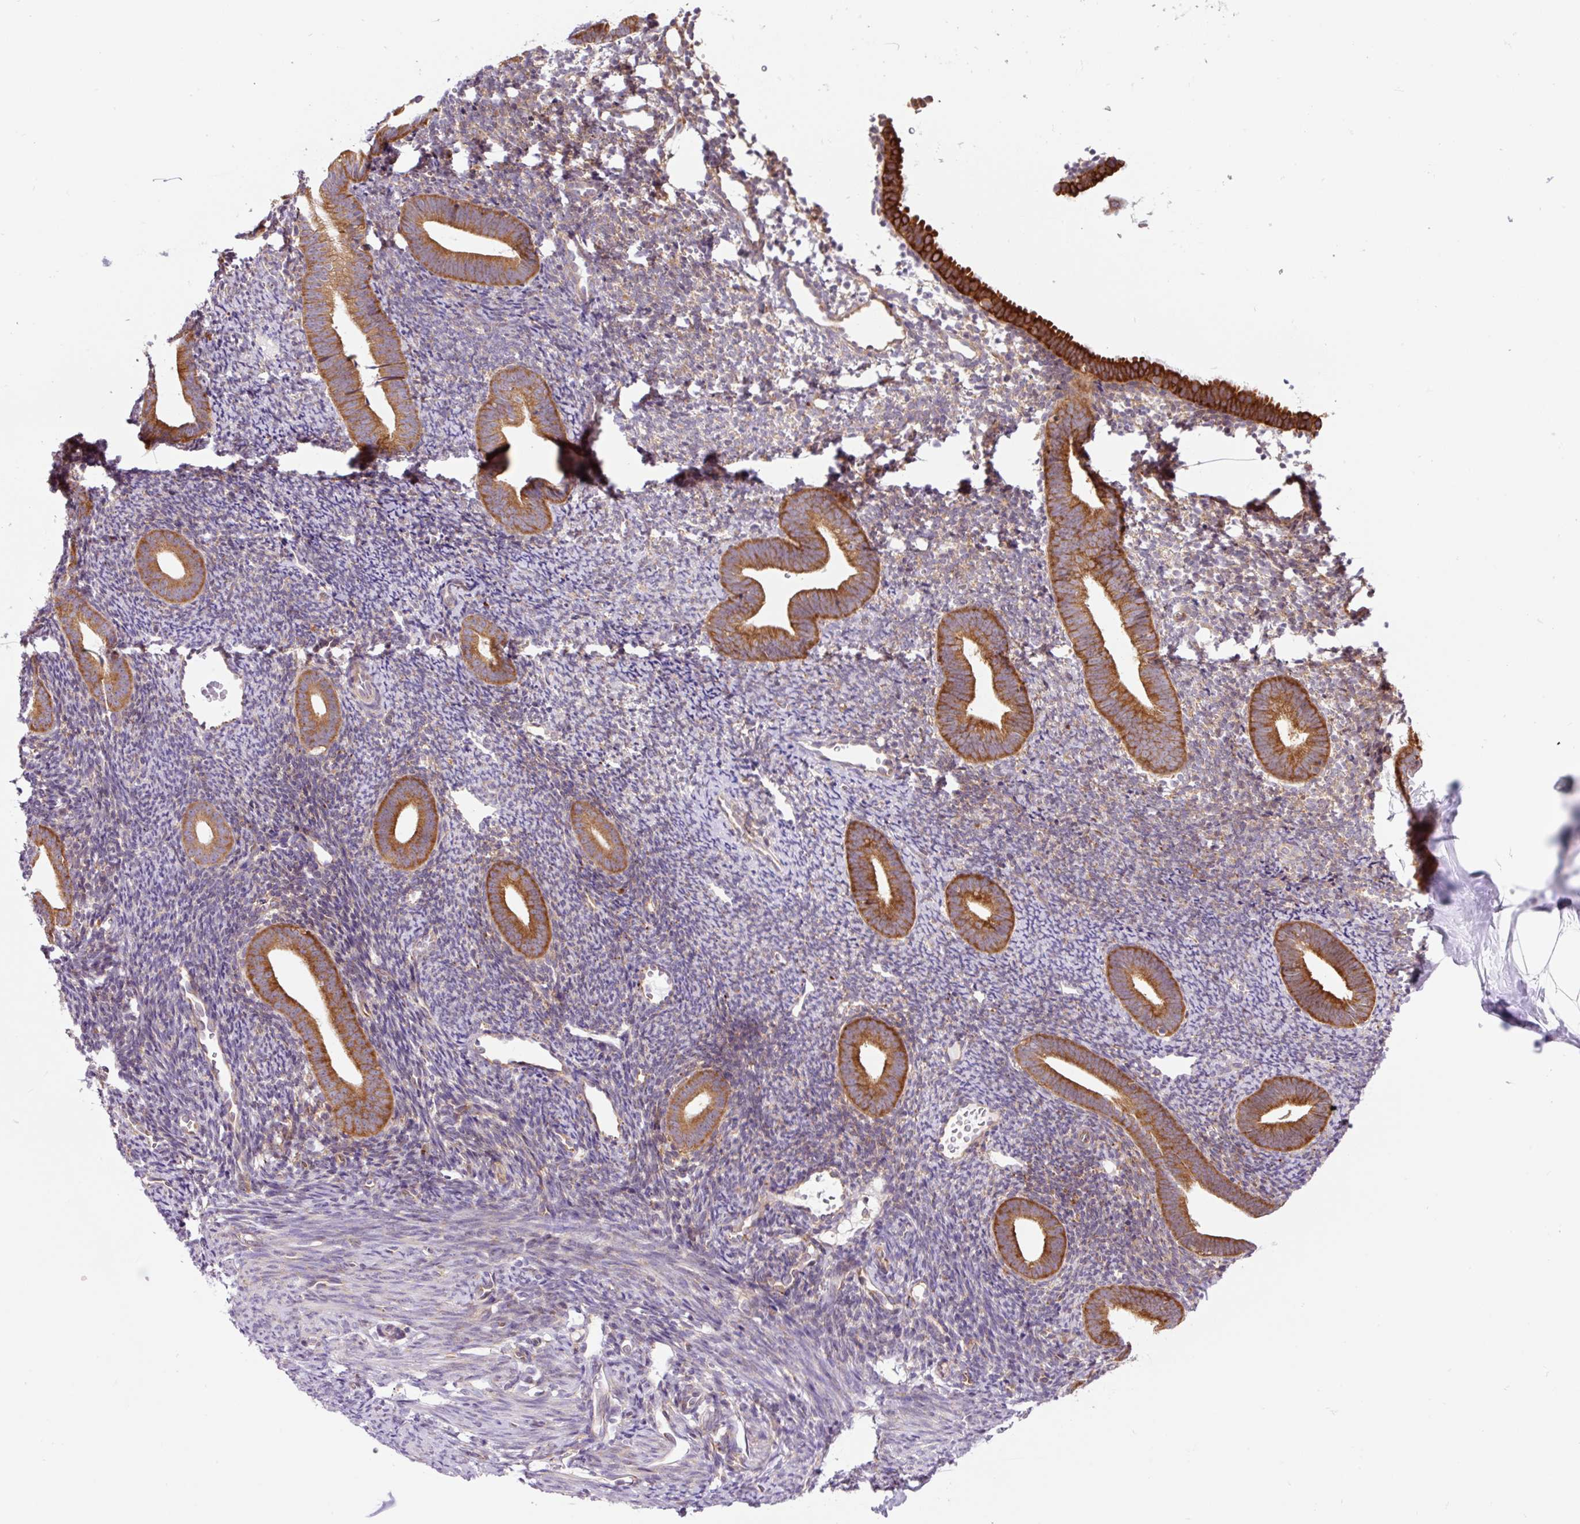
{"staining": {"intensity": "moderate", "quantity": "25%-75%", "location": "cytoplasmic/membranous"}, "tissue": "endometrium", "cell_type": "Cells in endometrial stroma", "image_type": "normal", "snomed": [{"axis": "morphology", "description": "Normal tissue, NOS"}, {"axis": "topography", "description": "Endometrium"}], "caption": "There is medium levels of moderate cytoplasmic/membranous staining in cells in endometrial stroma of benign endometrium, as demonstrated by immunohistochemical staining (brown color).", "gene": "RPL41", "patient": {"sex": "female", "age": 39}}